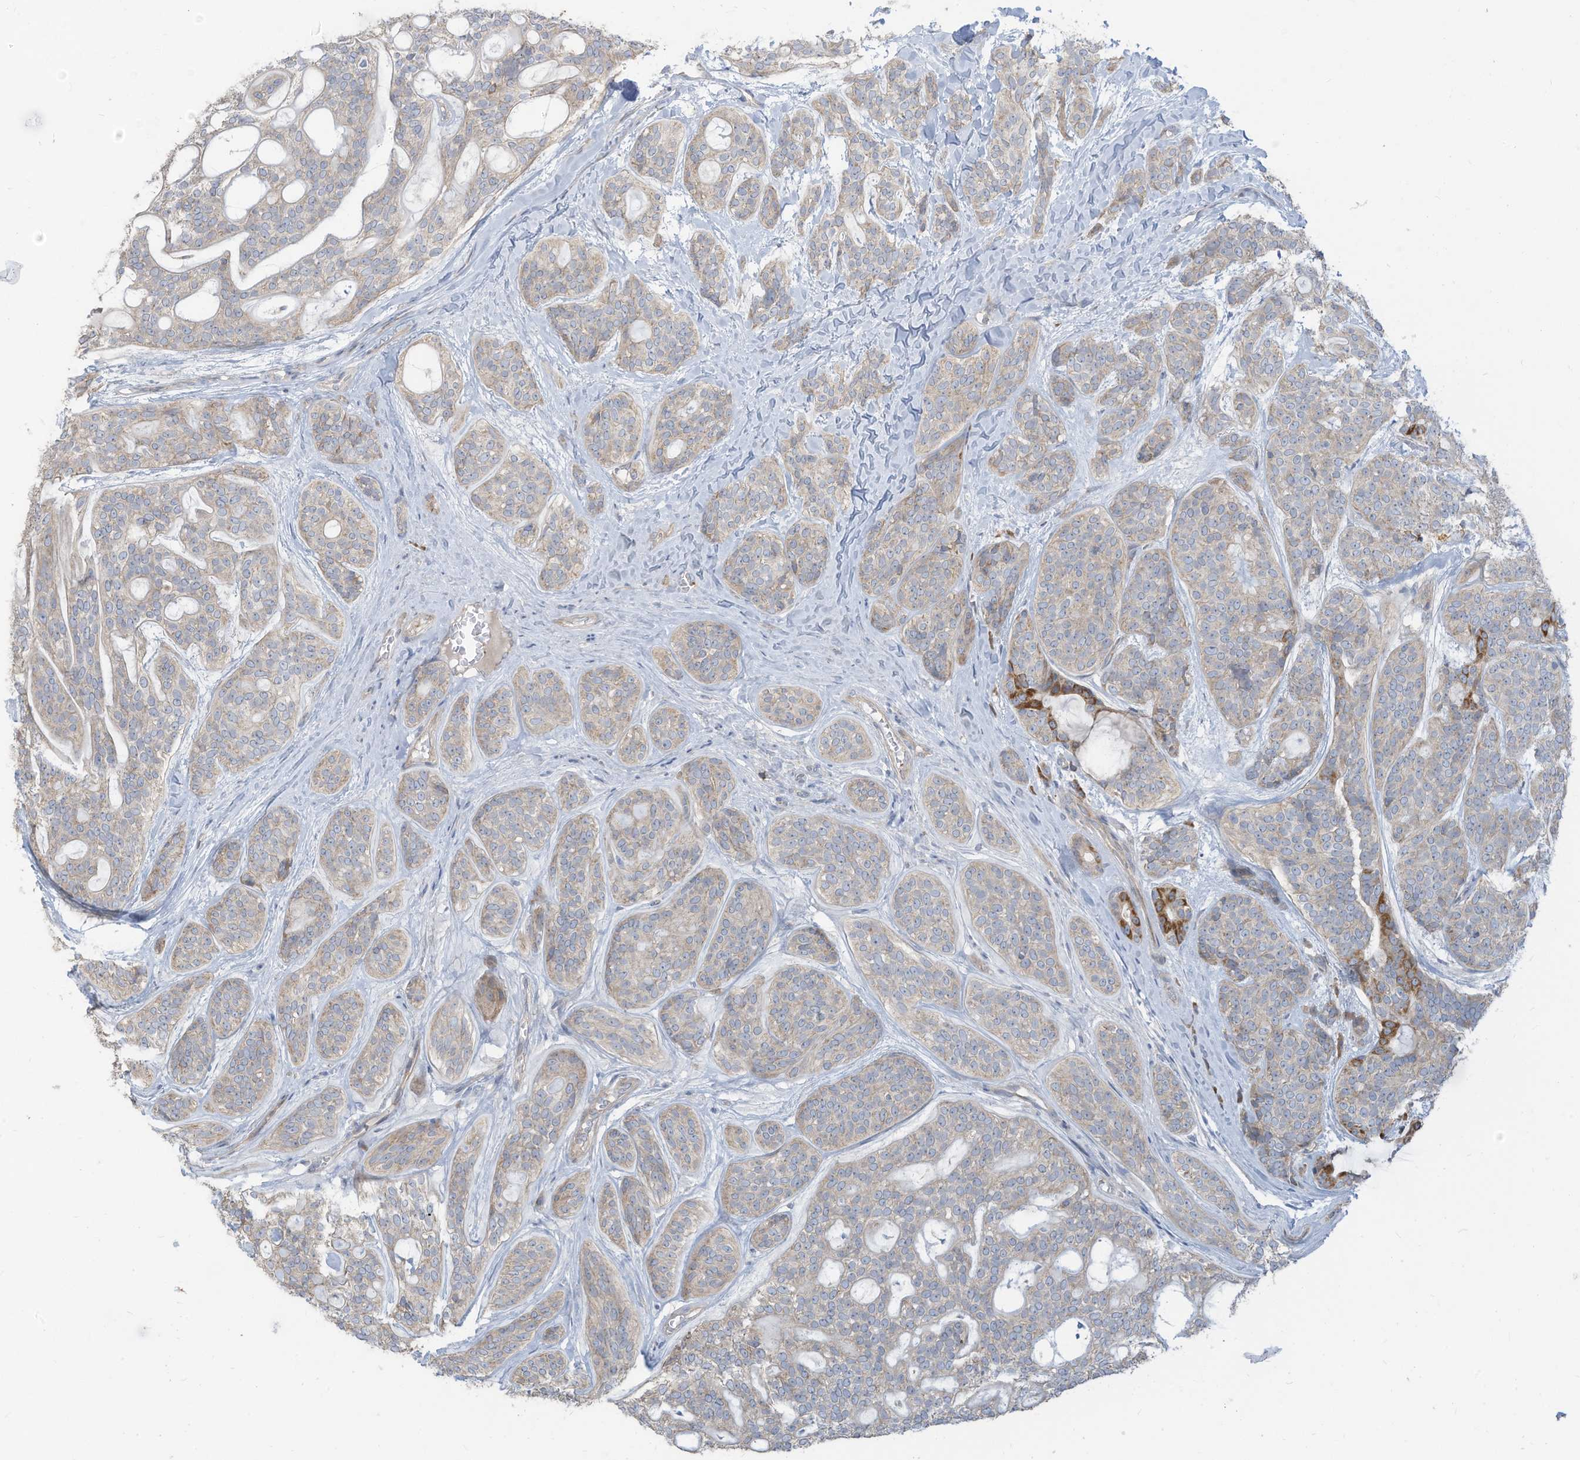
{"staining": {"intensity": "negative", "quantity": "none", "location": "none"}, "tissue": "head and neck cancer", "cell_type": "Tumor cells", "image_type": "cancer", "snomed": [{"axis": "morphology", "description": "Adenocarcinoma, NOS"}, {"axis": "topography", "description": "Head-Neck"}], "caption": "The photomicrograph displays no significant expression in tumor cells of head and neck cancer. The staining is performed using DAB brown chromogen with nuclei counter-stained in using hematoxylin.", "gene": "GTPBP2", "patient": {"sex": "male", "age": 66}}